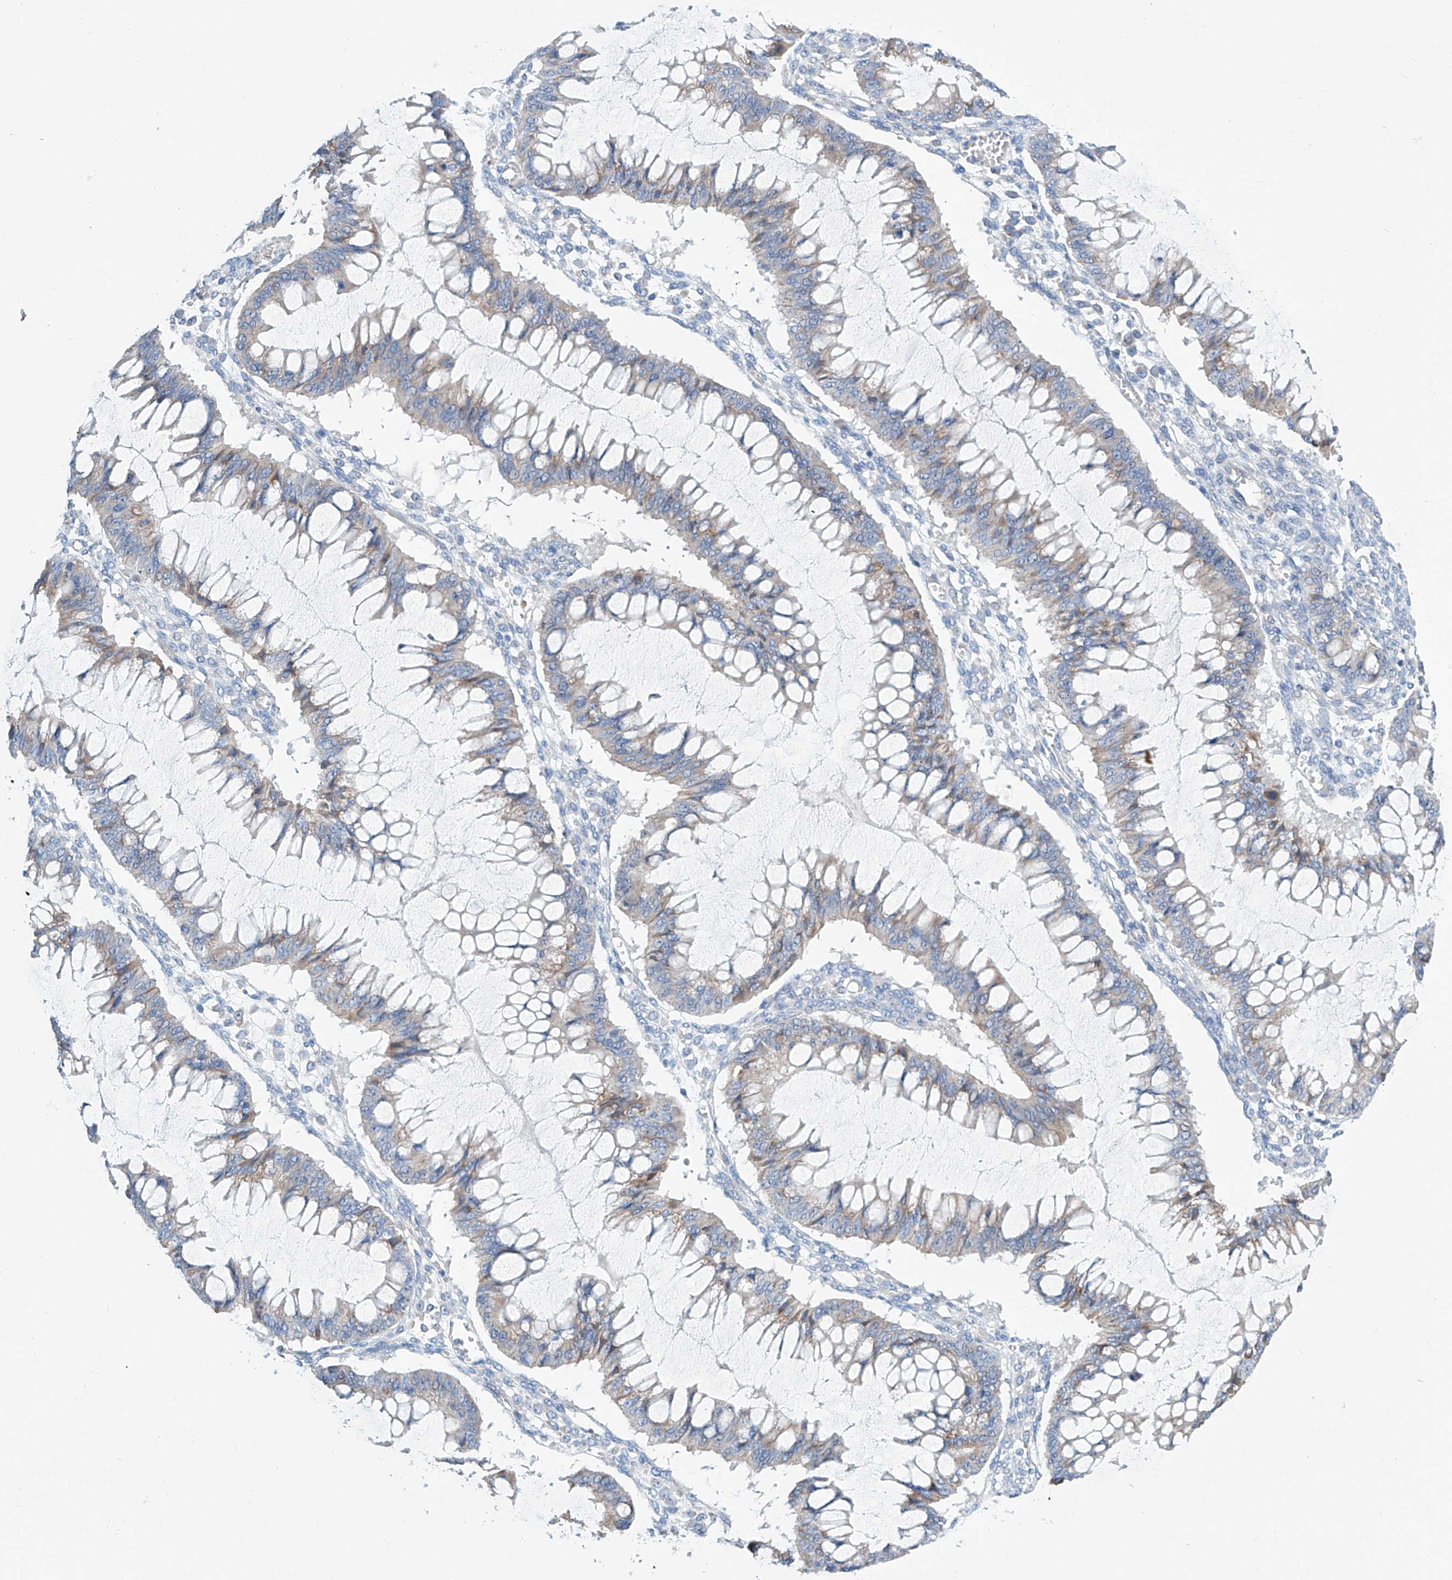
{"staining": {"intensity": "negative", "quantity": "none", "location": "none"}, "tissue": "ovarian cancer", "cell_type": "Tumor cells", "image_type": "cancer", "snomed": [{"axis": "morphology", "description": "Cystadenocarcinoma, mucinous, NOS"}, {"axis": "topography", "description": "Ovary"}], "caption": "Ovarian cancer (mucinous cystadenocarcinoma) was stained to show a protein in brown. There is no significant staining in tumor cells. (IHC, brightfield microscopy, high magnification).", "gene": "MAD2L1", "patient": {"sex": "female", "age": 73}}